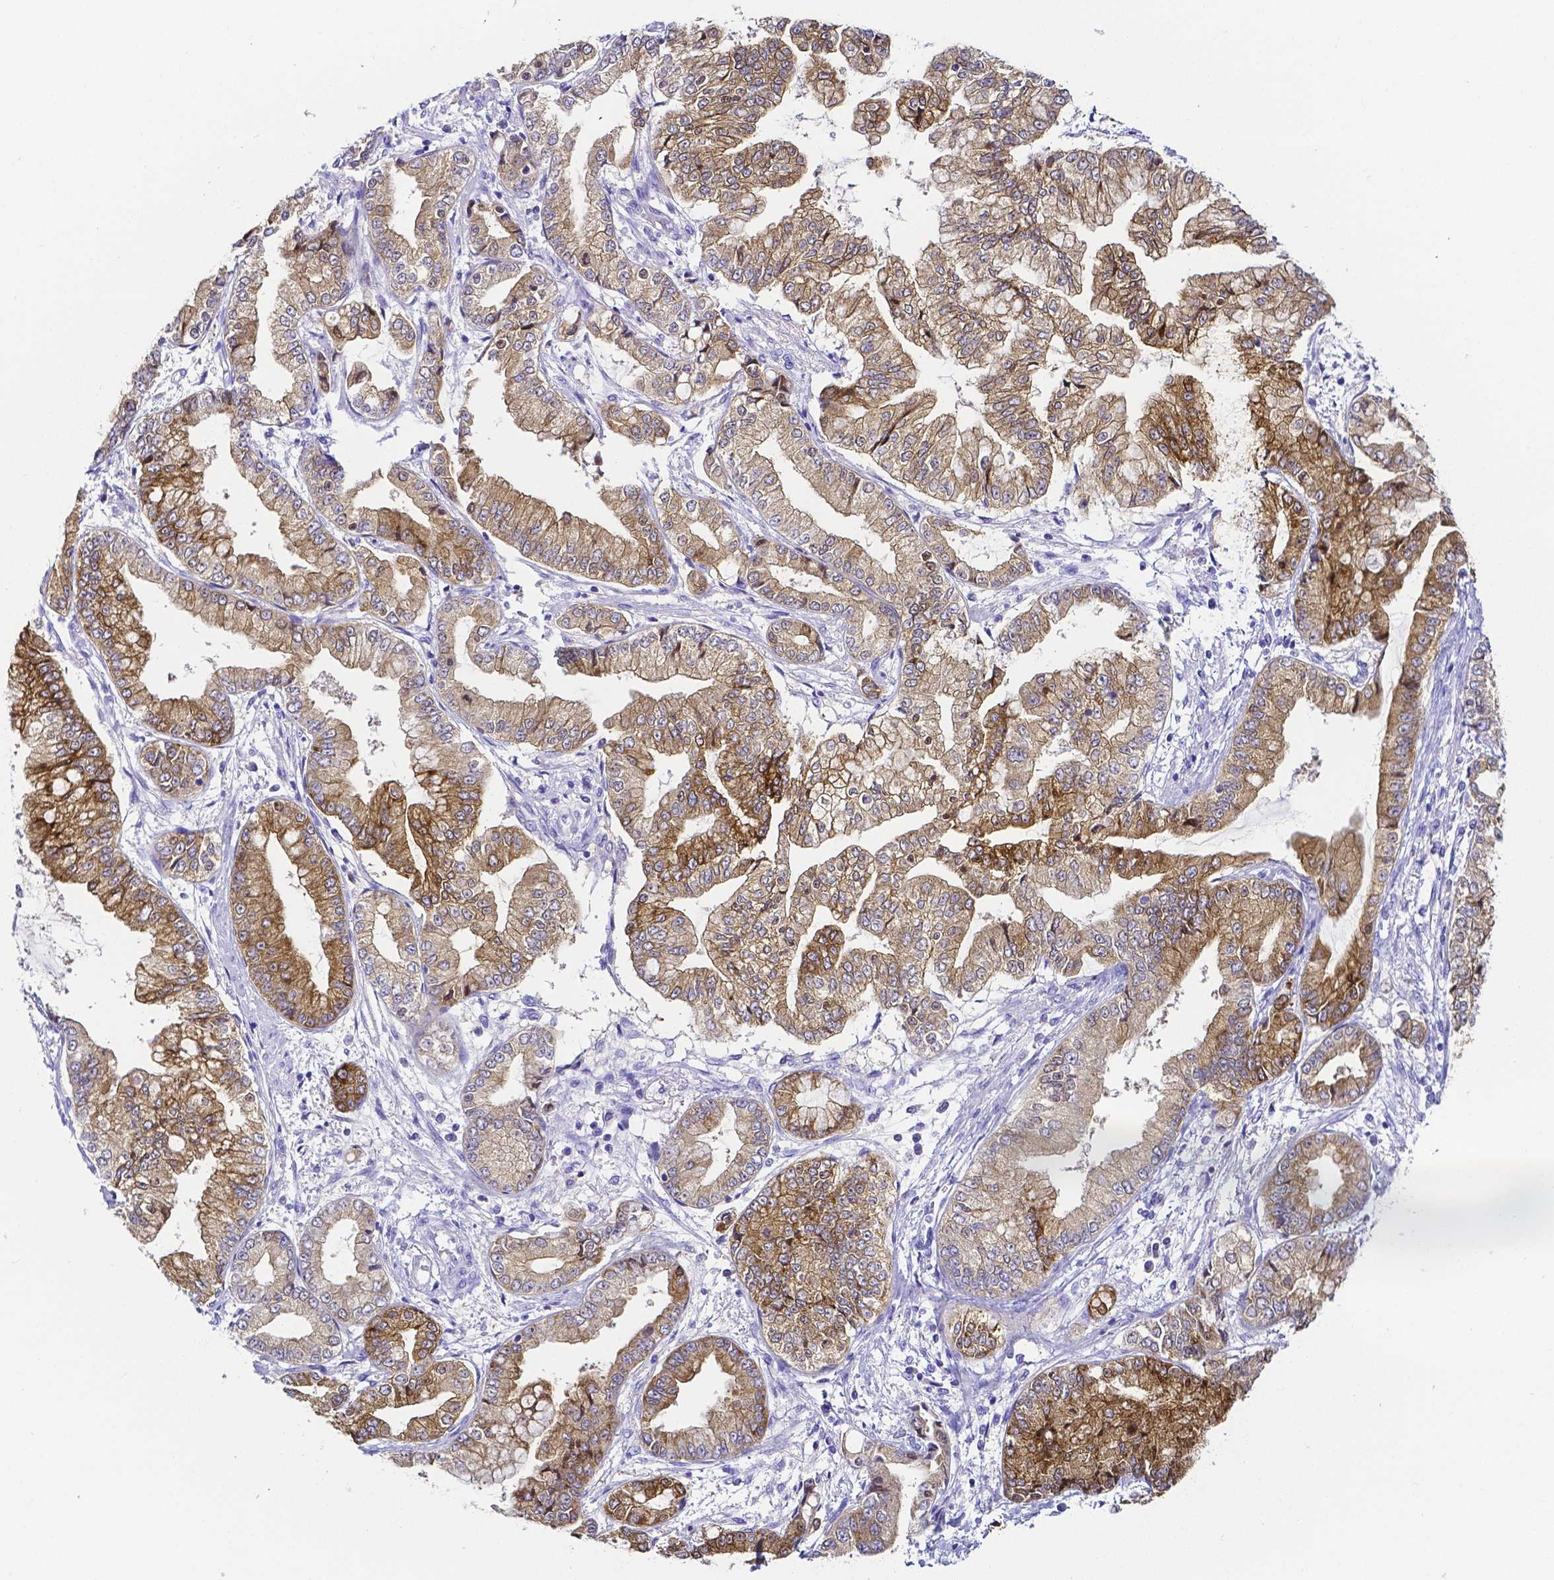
{"staining": {"intensity": "moderate", "quantity": ">75%", "location": "cytoplasmic/membranous"}, "tissue": "stomach cancer", "cell_type": "Tumor cells", "image_type": "cancer", "snomed": [{"axis": "morphology", "description": "Adenocarcinoma, NOS"}, {"axis": "topography", "description": "Stomach, upper"}], "caption": "Stomach adenocarcinoma stained for a protein reveals moderate cytoplasmic/membranous positivity in tumor cells.", "gene": "PKP3", "patient": {"sex": "female", "age": 74}}